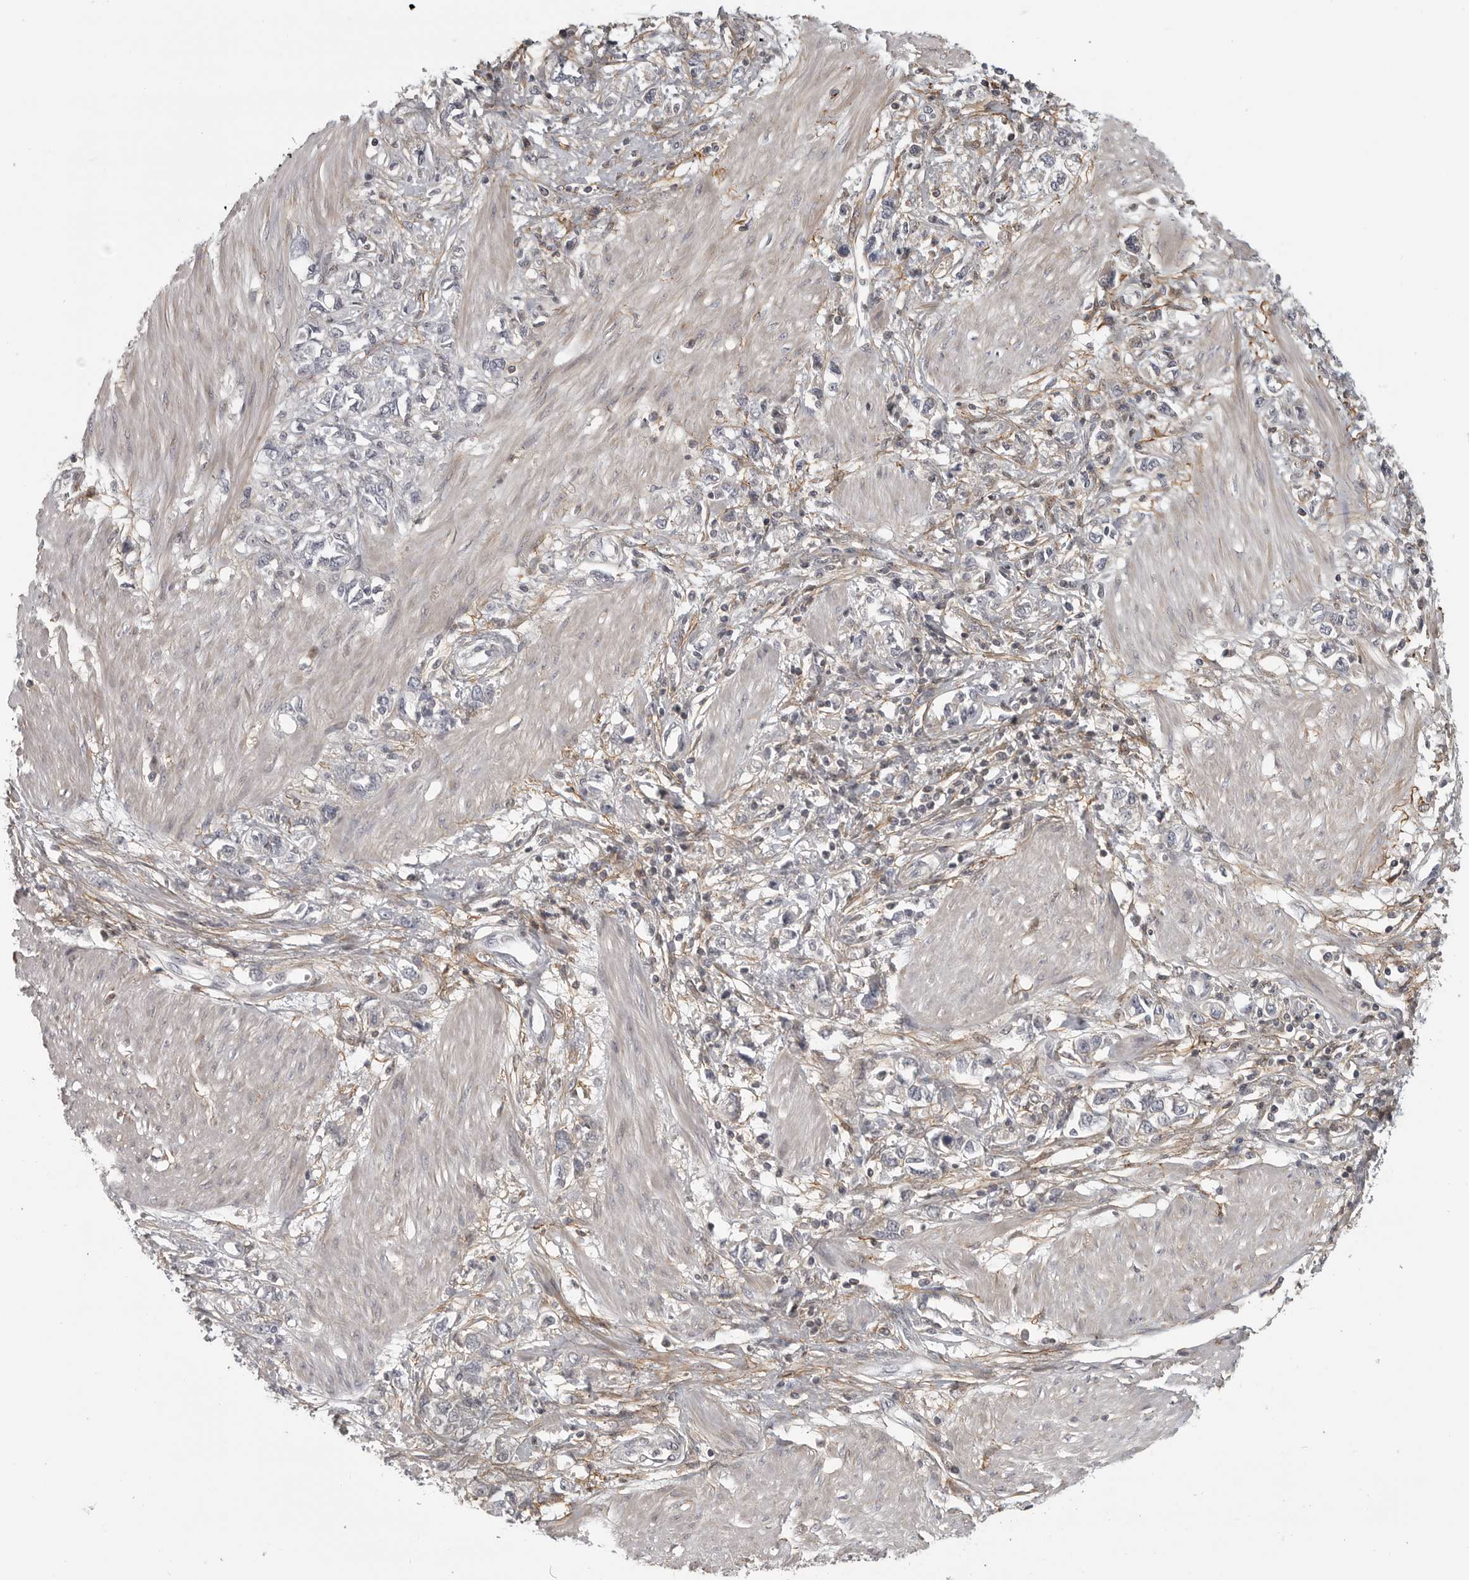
{"staining": {"intensity": "negative", "quantity": "none", "location": "none"}, "tissue": "stomach cancer", "cell_type": "Tumor cells", "image_type": "cancer", "snomed": [{"axis": "morphology", "description": "Adenocarcinoma, NOS"}, {"axis": "topography", "description": "Stomach"}], "caption": "Human stomach cancer (adenocarcinoma) stained for a protein using immunohistochemistry reveals no positivity in tumor cells.", "gene": "UROD", "patient": {"sex": "female", "age": 76}}